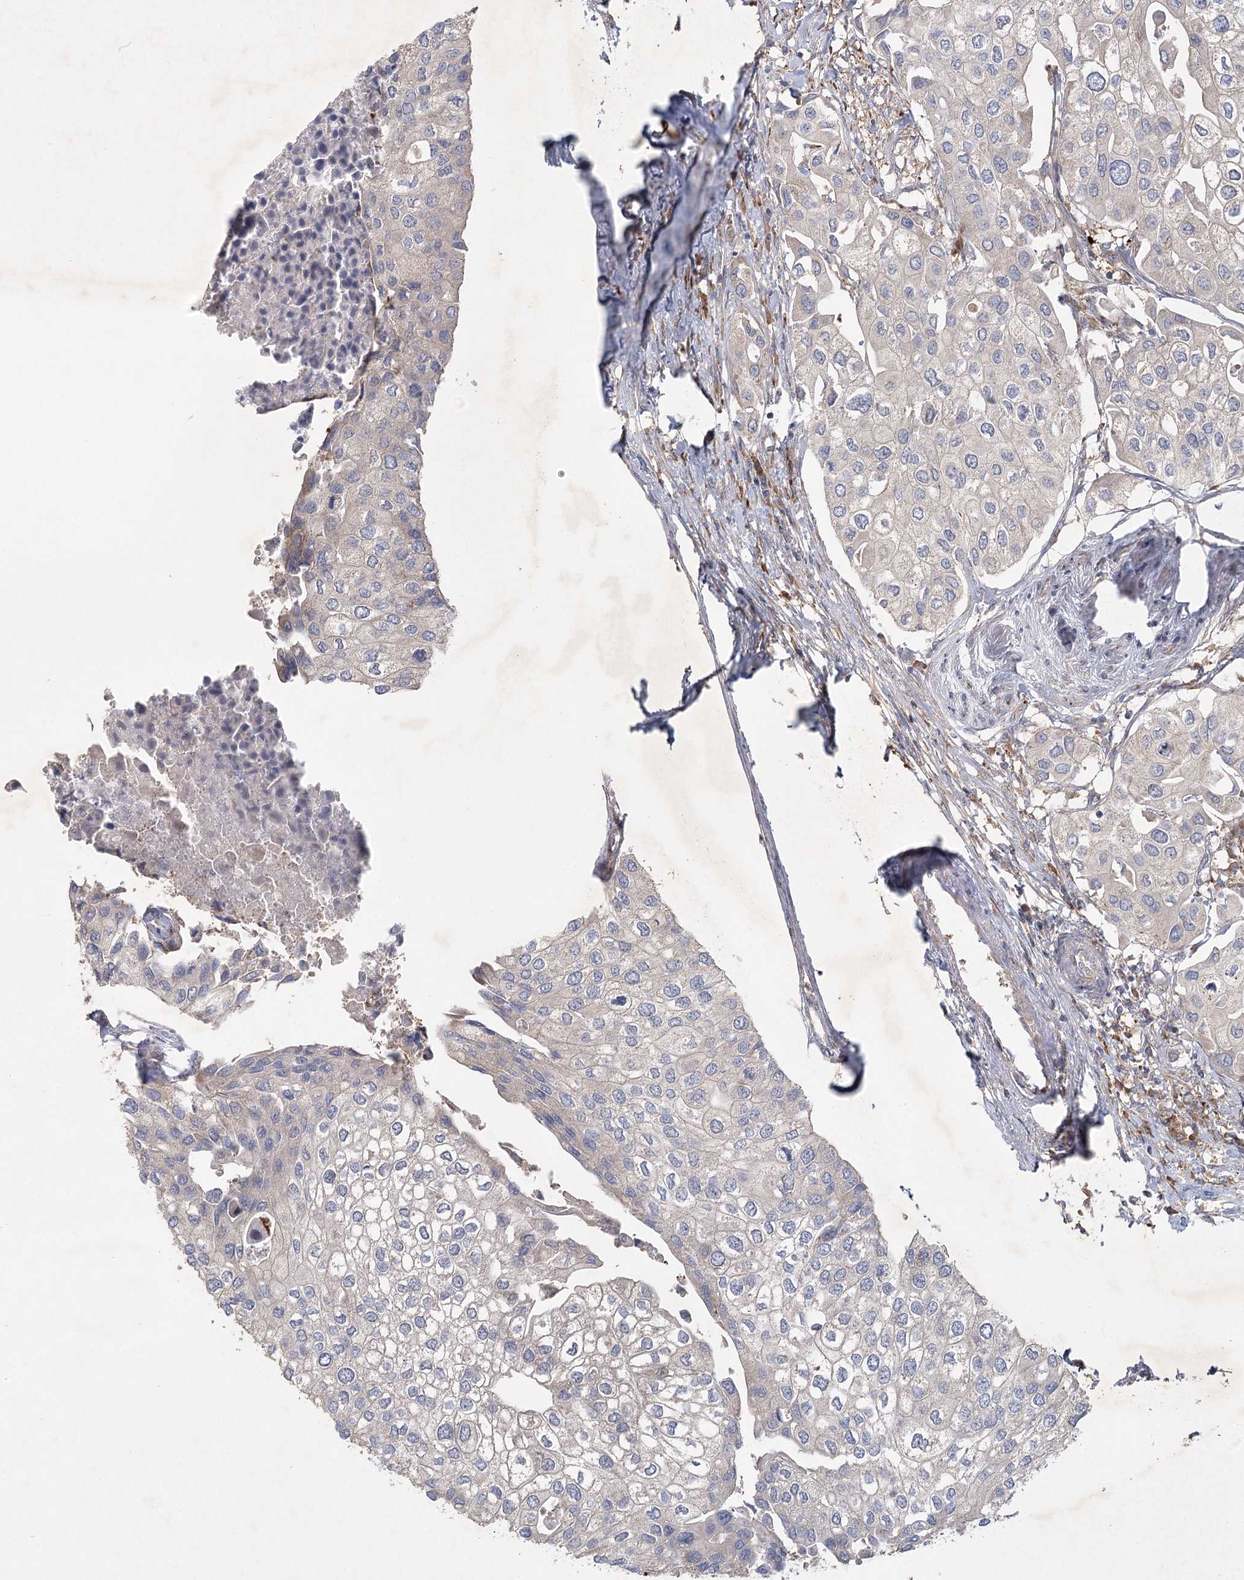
{"staining": {"intensity": "negative", "quantity": "none", "location": "none"}, "tissue": "urothelial cancer", "cell_type": "Tumor cells", "image_type": "cancer", "snomed": [{"axis": "morphology", "description": "Urothelial carcinoma, High grade"}, {"axis": "topography", "description": "Urinary bladder"}], "caption": "Immunohistochemical staining of urothelial carcinoma (high-grade) displays no significant staining in tumor cells.", "gene": "FAM110C", "patient": {"sex": "male", "age": 64}}